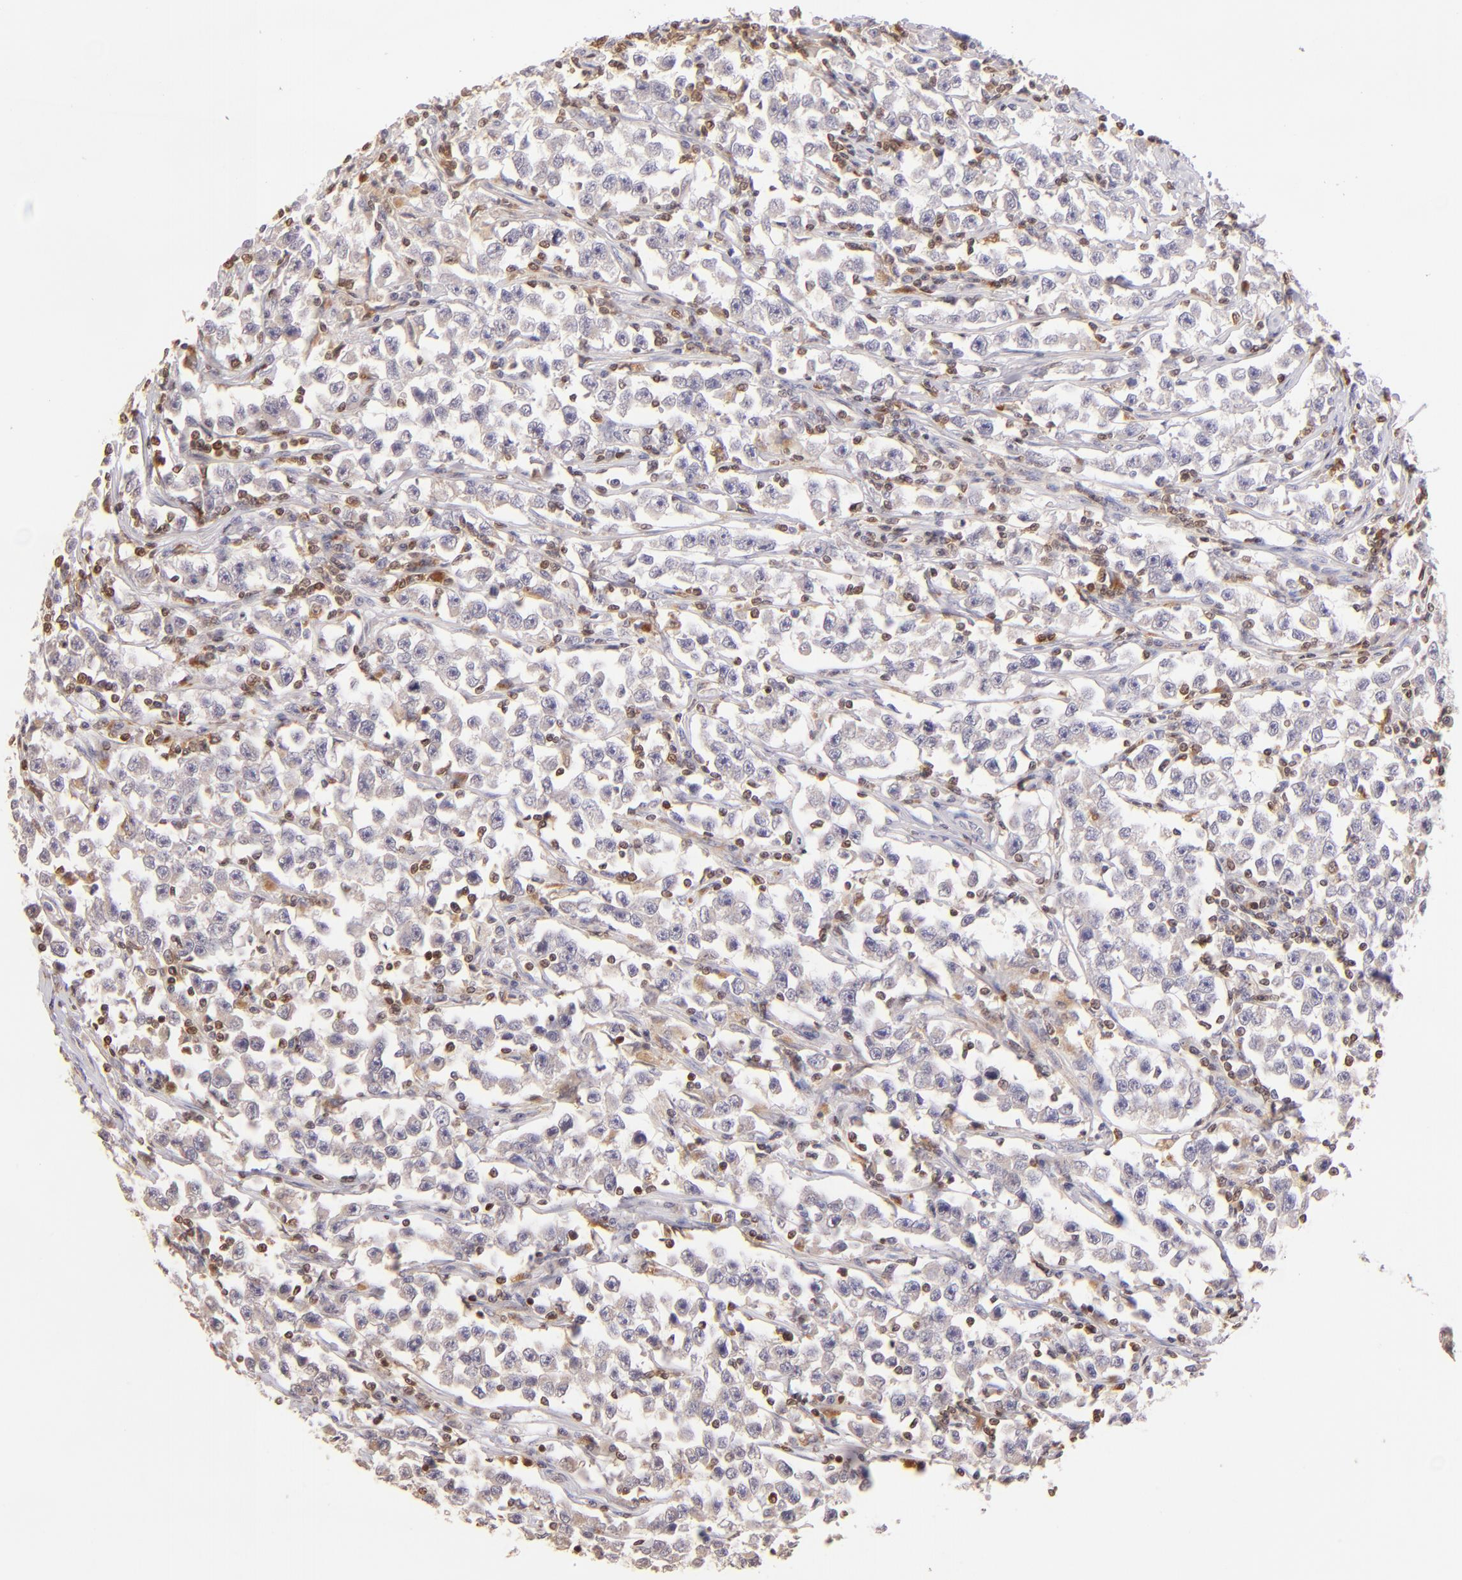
{"staining": {"intensity": "weak", "quantity": "25%-75%", "location": "cytoplasmic/membranous"}, "tissue": "testis cancer", "cell_type": "Tumor cells", "image_type": "cancer", "snomed": [{"axis": "morphology", "description": "Seminoma, NOS"}, {"axis": "topography", "description": "Testis"}], "caption": "Seminoma (testis) stained with immunohistochemistry shows weak cytoplasmic/membranous positivity in about 25%-75% of tumor cells.", "gene": "ZAP70", "patient": {"sex": "male", "age": 33}}